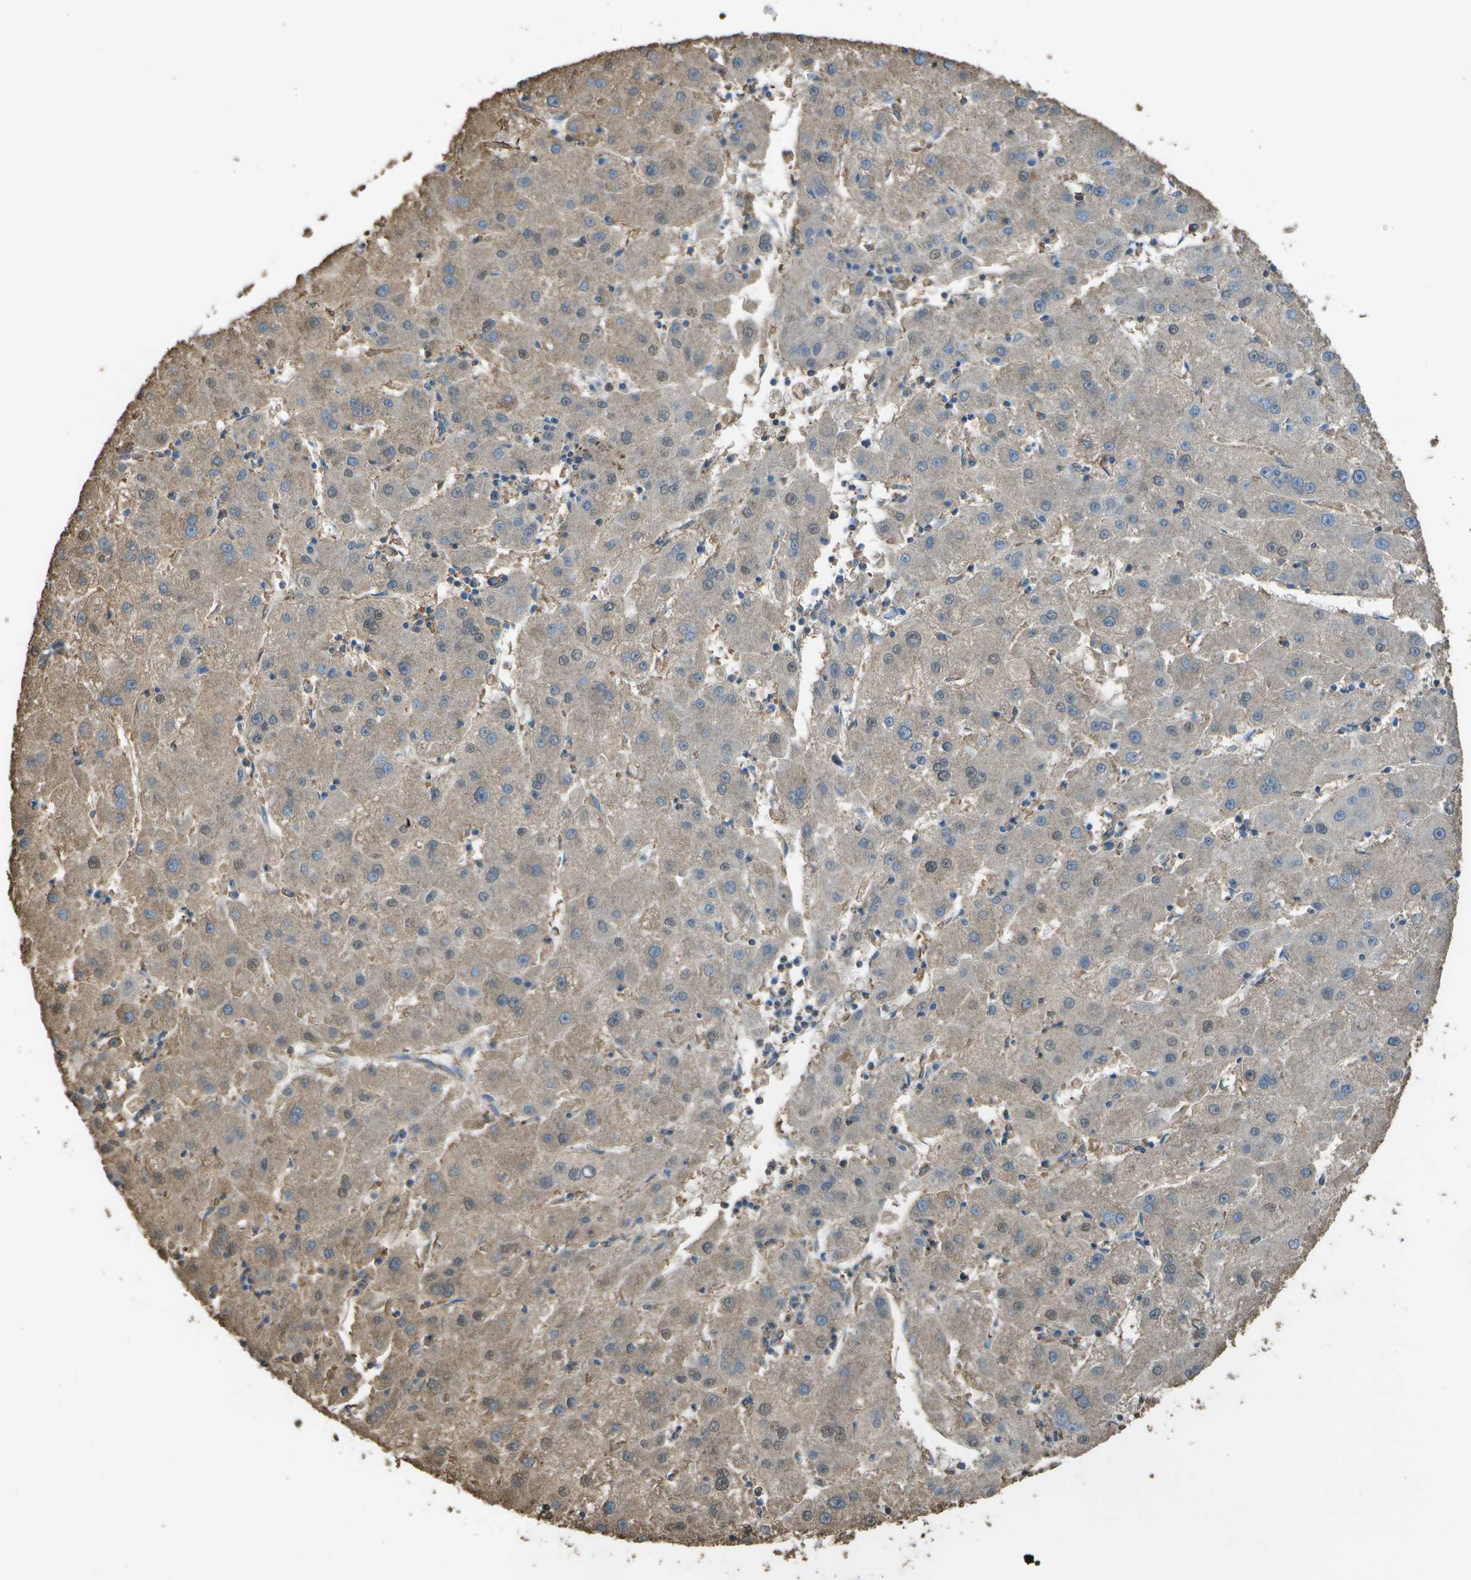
{"staining": {"intensity": "weak", "quantity": "25%-75%", "location": "cytoplasmic/membranous"}, "tissue": "liver cancer", "cell_type": "Tumor cells", "image_type": "cancer", "snomed": [{"axis": "morphology", "description": "Carcinoma, Hepatocellular, NOS"}, {"axis": "topography", "description": "Liver"}], "caption": "Hepatocellular carcinoma (liver) was stained to show a protein in brown. There is low levels of weak cytoplasmic/membranous expression in about 25%-75% of tumor cells.", "gene": "CYP4F11", "patient": {"sex": "male", "age": 72}}